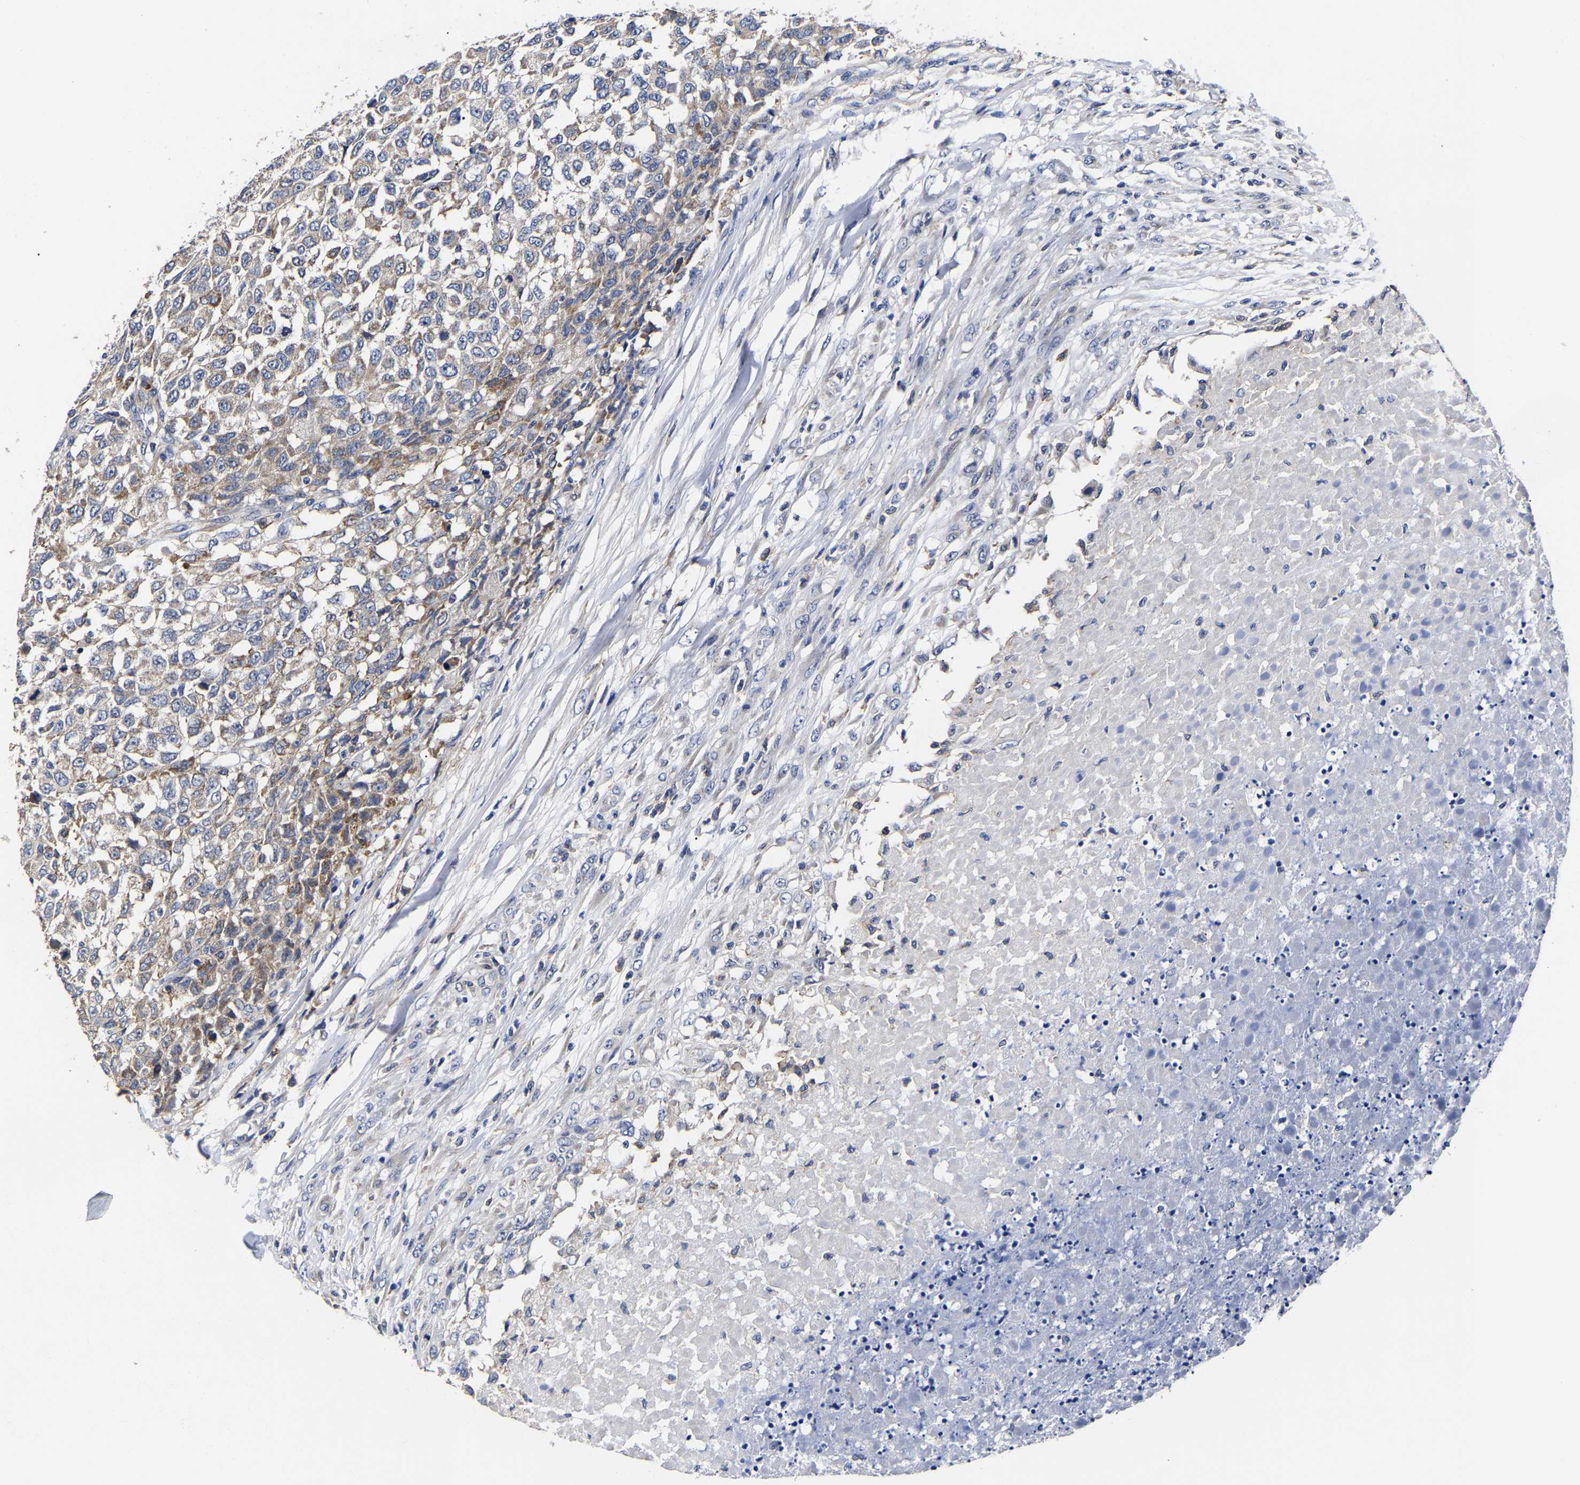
{"staining": {"intensity": "weak", "quantity": "25%-75%", "location": "cytoplasmic/membranous"}, "tissue": "testis cancer", "cell_type": "Tumor cells", "image_type": "cancer", "snomed": [{"axis": "morphology", "description": "Seminoma, NOS"}, {"axis": "topography", "description": "Testis"}], "caption": "Human seminoma (testis) stained with a brown dye reveals weak cytoplasmic/membranous positive expression in about 25%-75% of tumor cells.", "gene": "AASS", "patient": {"sex": "male", "age": 59}}